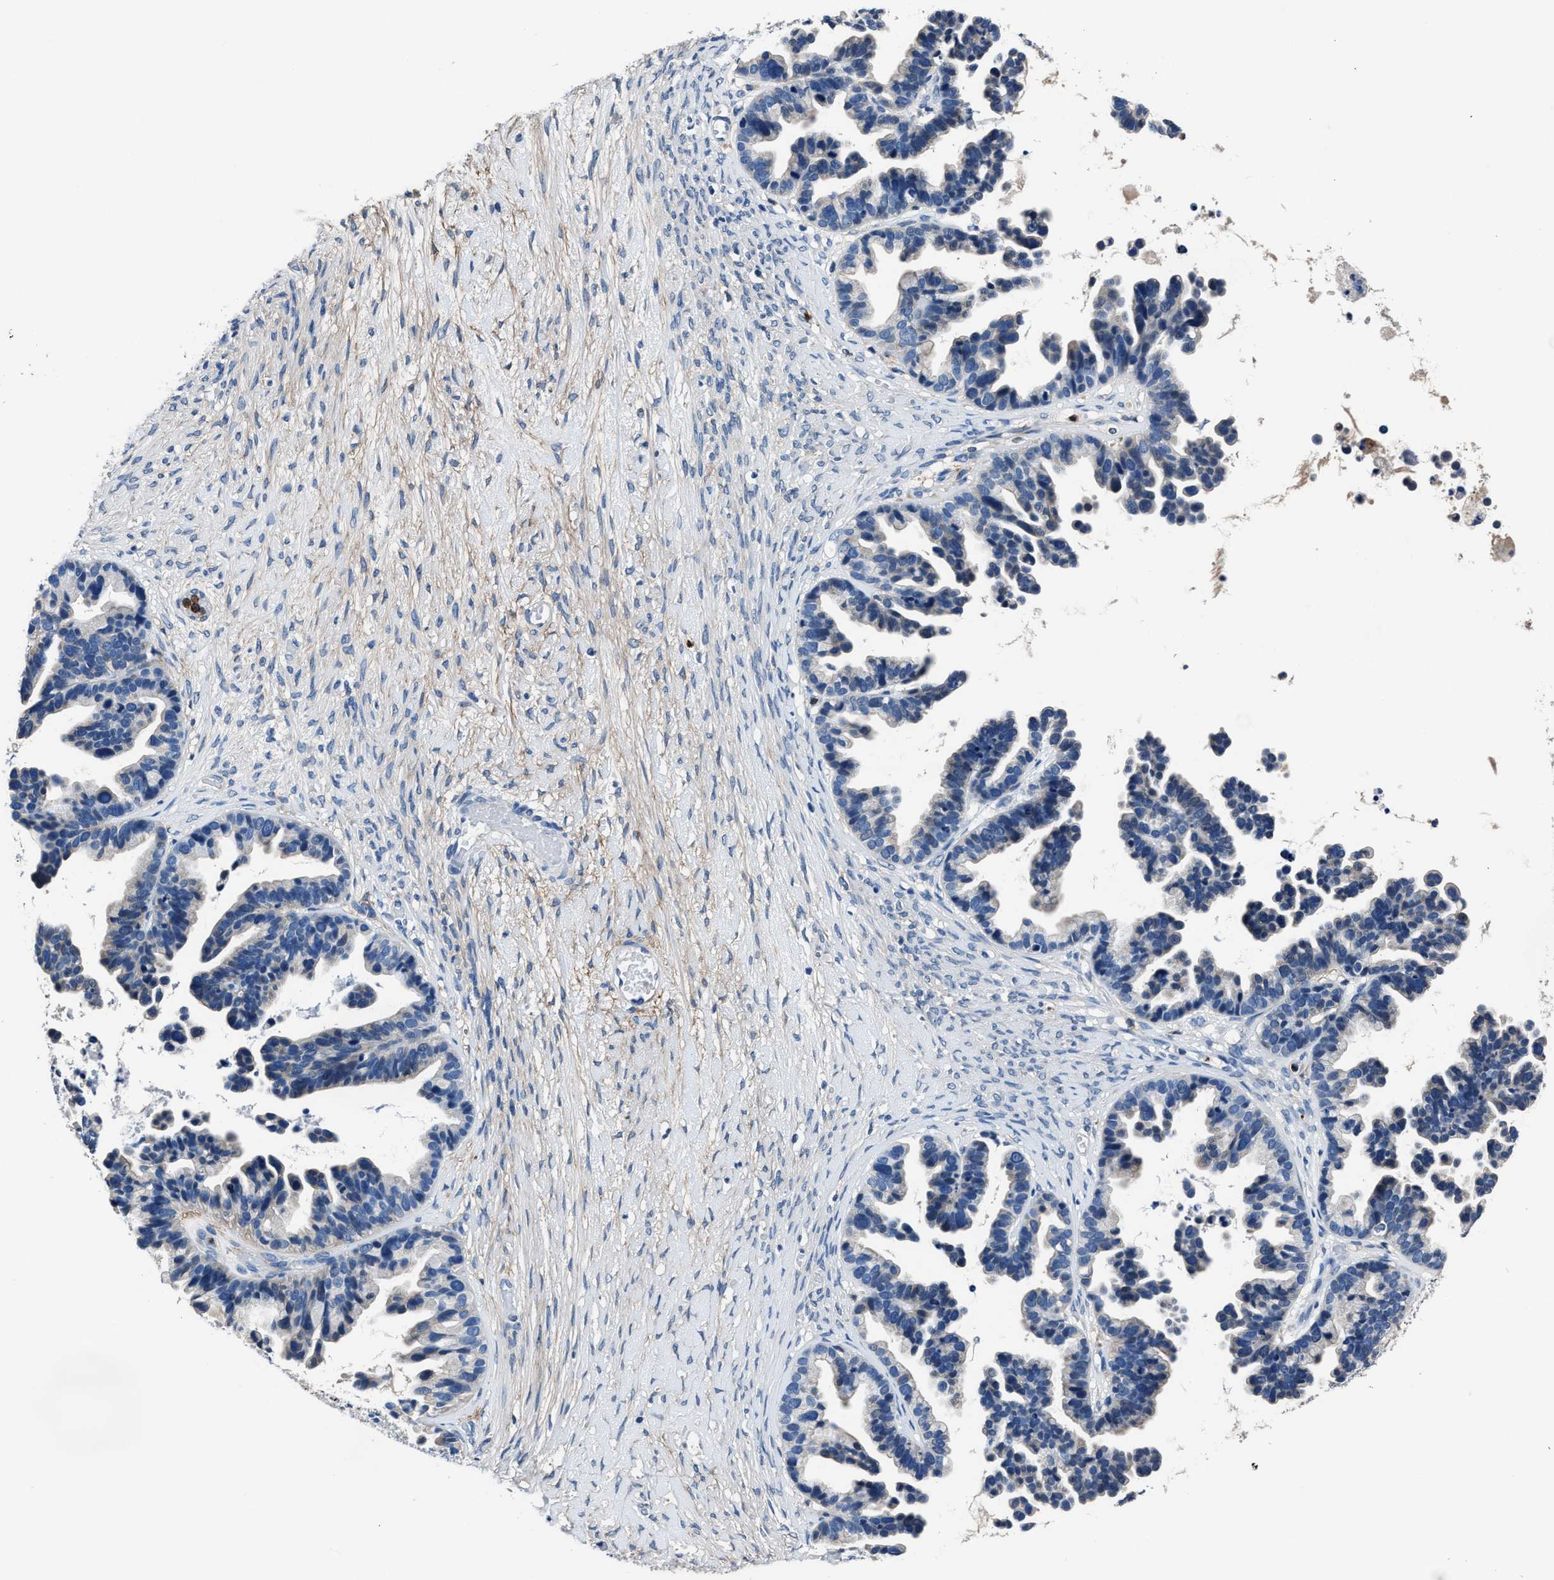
{"staining": {"intensity": "negative", "quantity": "none", "location": "none"}, "tissue": "ovarian cancer", "cell_type": "Tumor cells", "image_type": "cancer", "snomed": [{"axis": "morphology", "description": "Cystadenocarcinoma, serous, NOS"}, {"axis": "topography", "description": "Ovary"}], "caption": "DAB immunohistochemical staining of ovarian cancer demonstrates no significant staining in tumor cells.", "gene": "FGL2", "patient": {"sex": "female", "age": 56}}